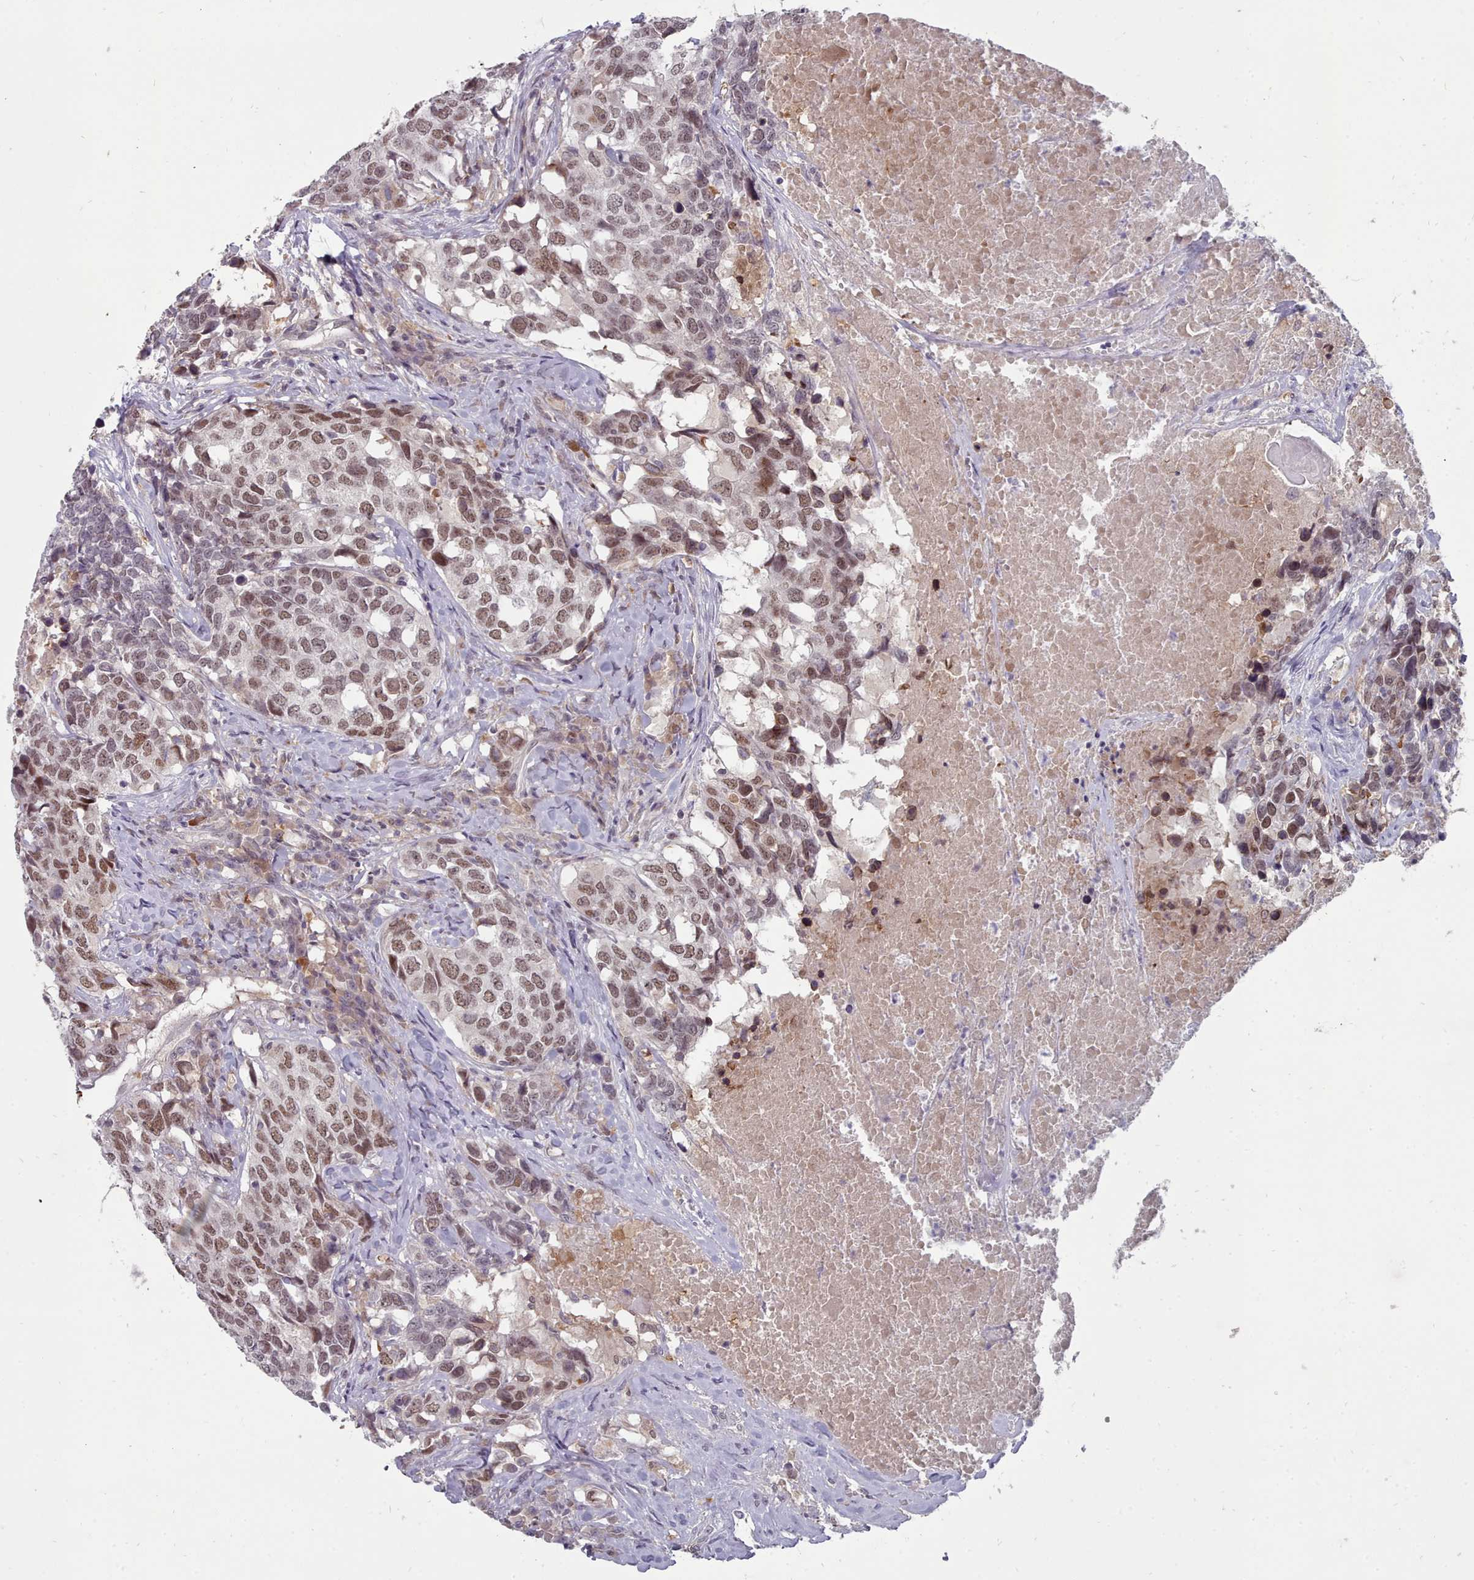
{"staining": {"intensity": "moderate", "quantity": ">75%", "location": "nuclear"}, "tissue": "head and neck cancer", "cell_type": "Tumor cells", "image_type": "cancer", "snomed": [{"axis": "morphology", "description": "Squamous cell carcinoma, NOS"}, {"axis": "topography", "description": "Head-Neck"}], "caption": "Head and neck cancer stained with DAB (3,3'-diaminobenzidine) IHC demonstrates medium levels of moderate nuclear positivity in about >75% of tumor cells.", "gene": "GINS1", "patient": {"sex": "male", "age": 66}}